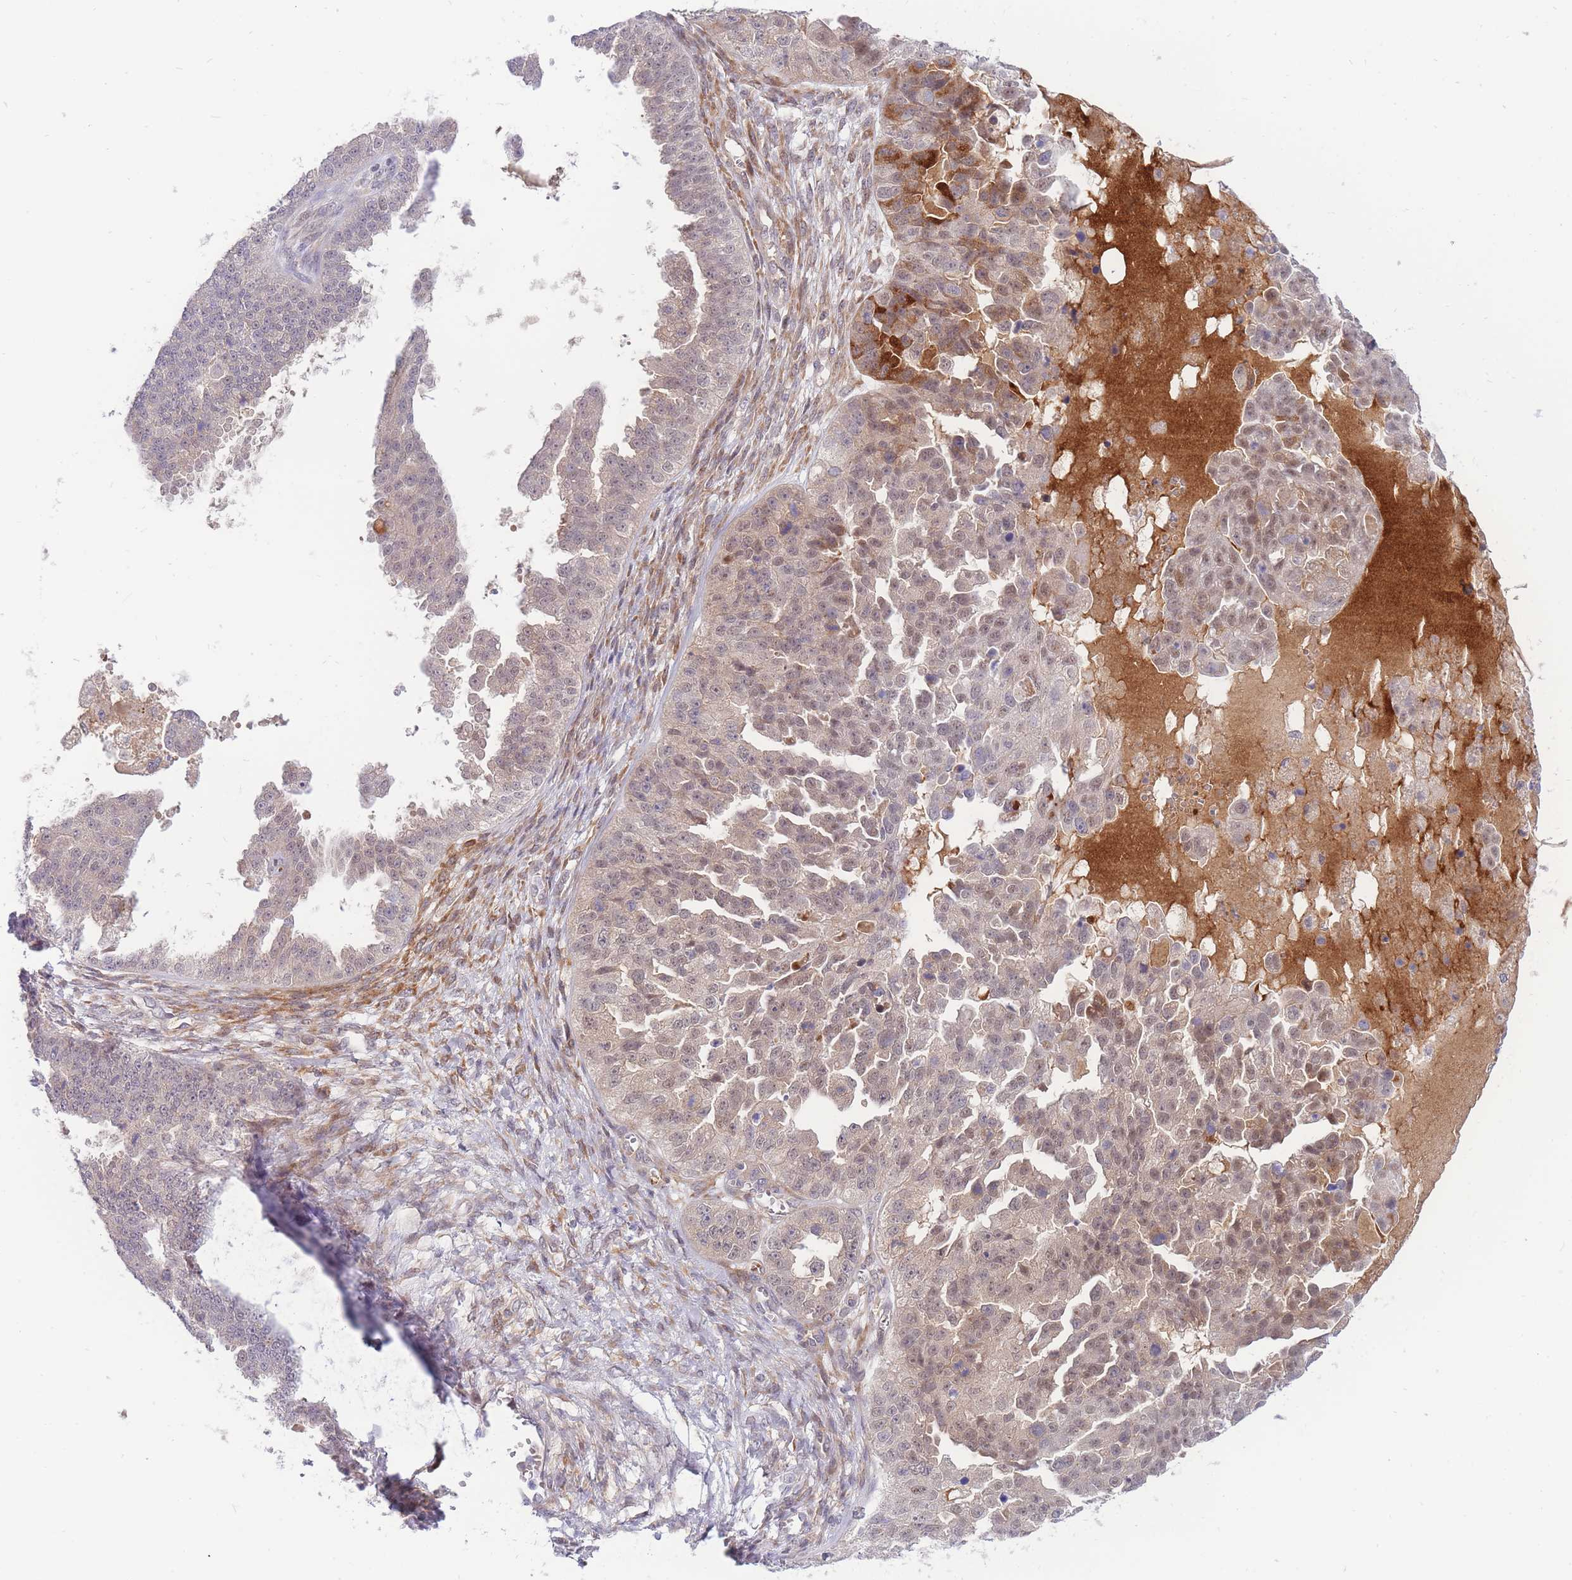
{"staining": {"intensity": "weak", "quantity": "<25%", "location": "nuclear"}, "tissue": "ovarian cancer", "cell_type": "Tumor cells", "image_type": "cancer", "snomed": [{"axis": "morphology", "description": "Cystadenocarcinoma, serous, NOS"}, {"axis": "topography", "description": "Ovary"}], "caption": "Immunohistochemistry image of human ovarian cancer (serous cystadenocarcinoma) stained for a protein (brown), which demonstrates no positivity in tumor cells.", "gene": "APOL4", "patient": {"sex": "female", "age": 58}}